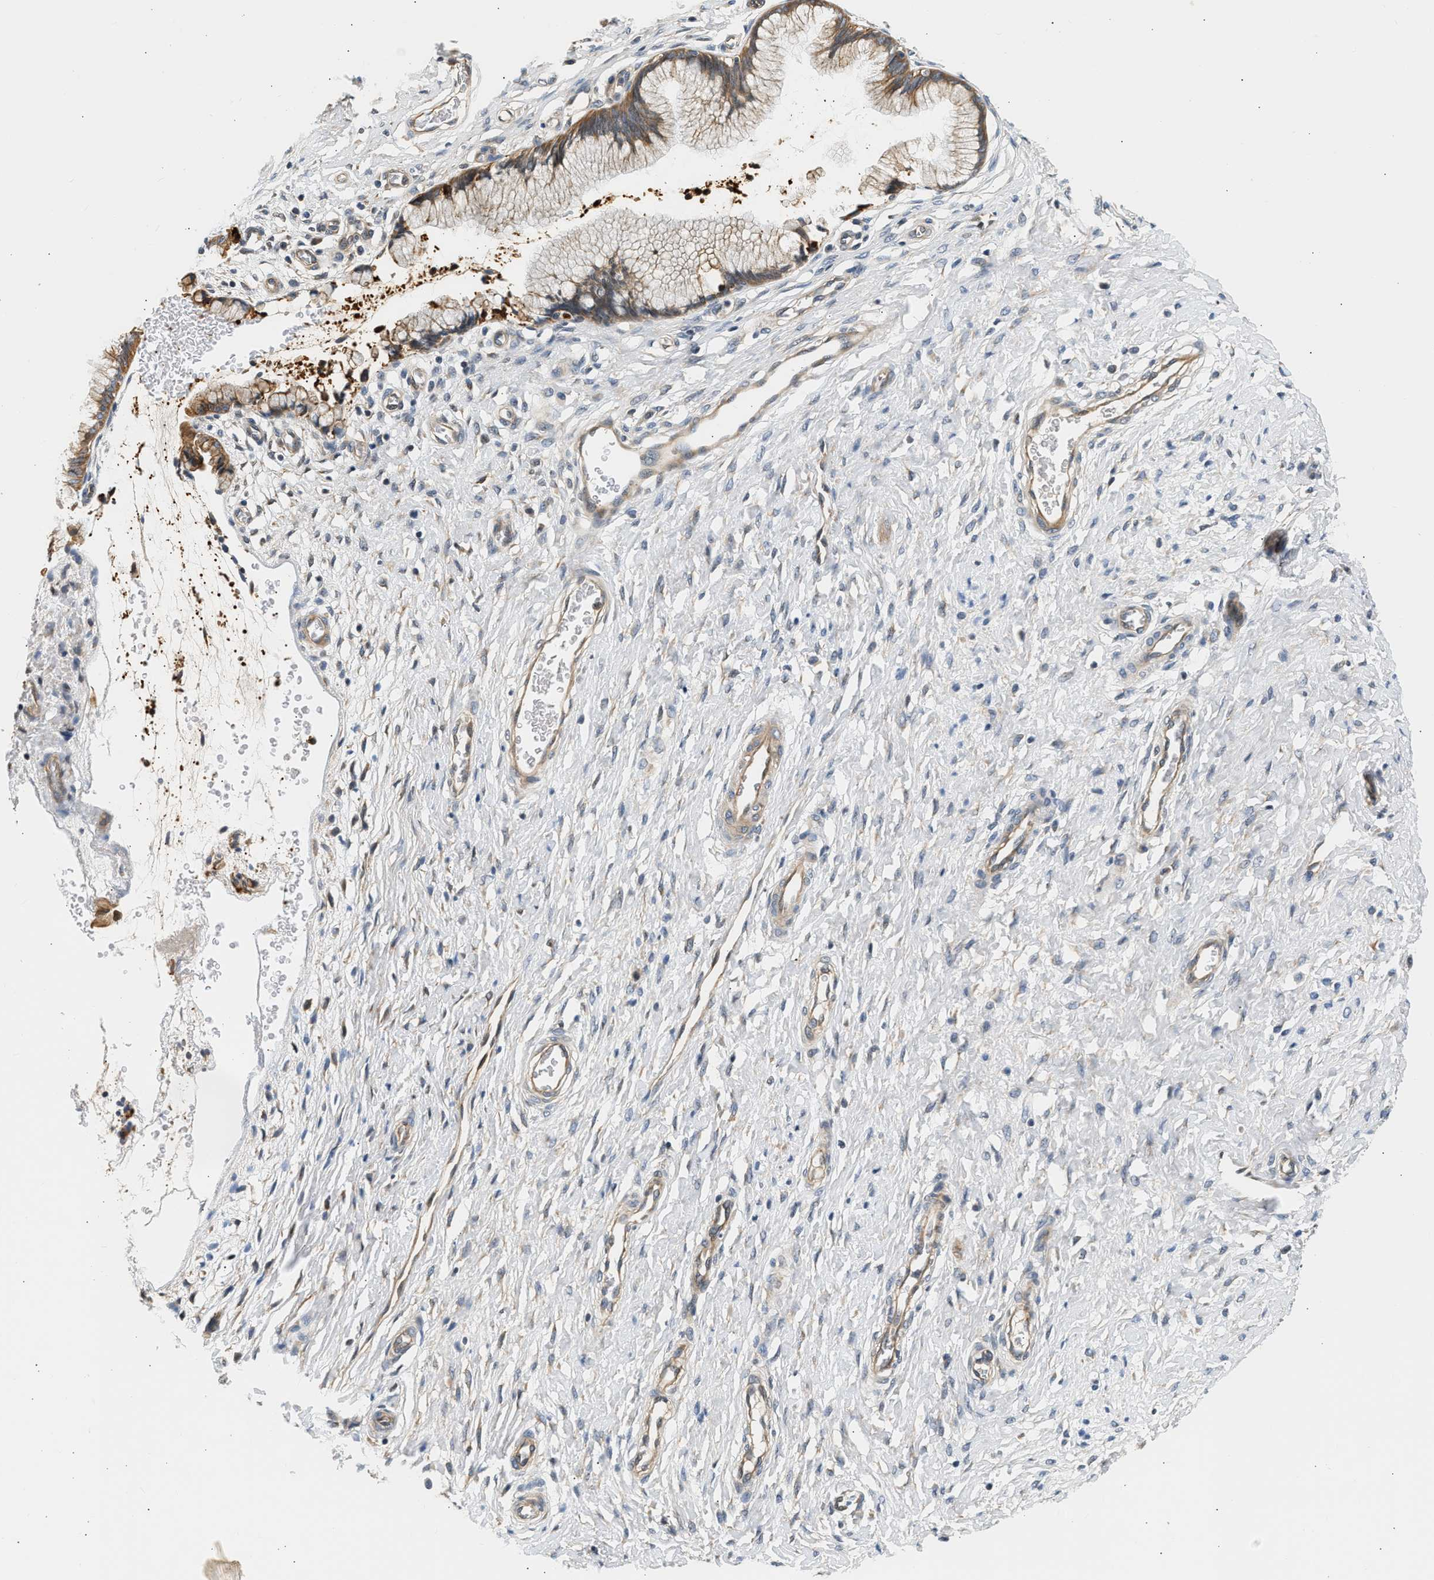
{"staining": {"intensity": "moderate", "quantity": ">75%", "location": "cytoplasmic/membranous"}, "tissue": "cervix", "cell_type": "Glandular cells", "image_type": "normal", "snomed": [{"axis": "morphology", "description": "Normal tissue, NOS"}, {"axis": "topography", "description": "Cervix"}], "caption": "IHC photomicrograph of benign cervix: cervix stained using IHC exhibits medium levels of moderate protein expression localized specifically in the cytoplasmic/membranous of glandular cells, appearing as a cytoplasmic/membranous brown color.", "gene": "WDR31", "patient": {"sex": "female", "age": 55}}